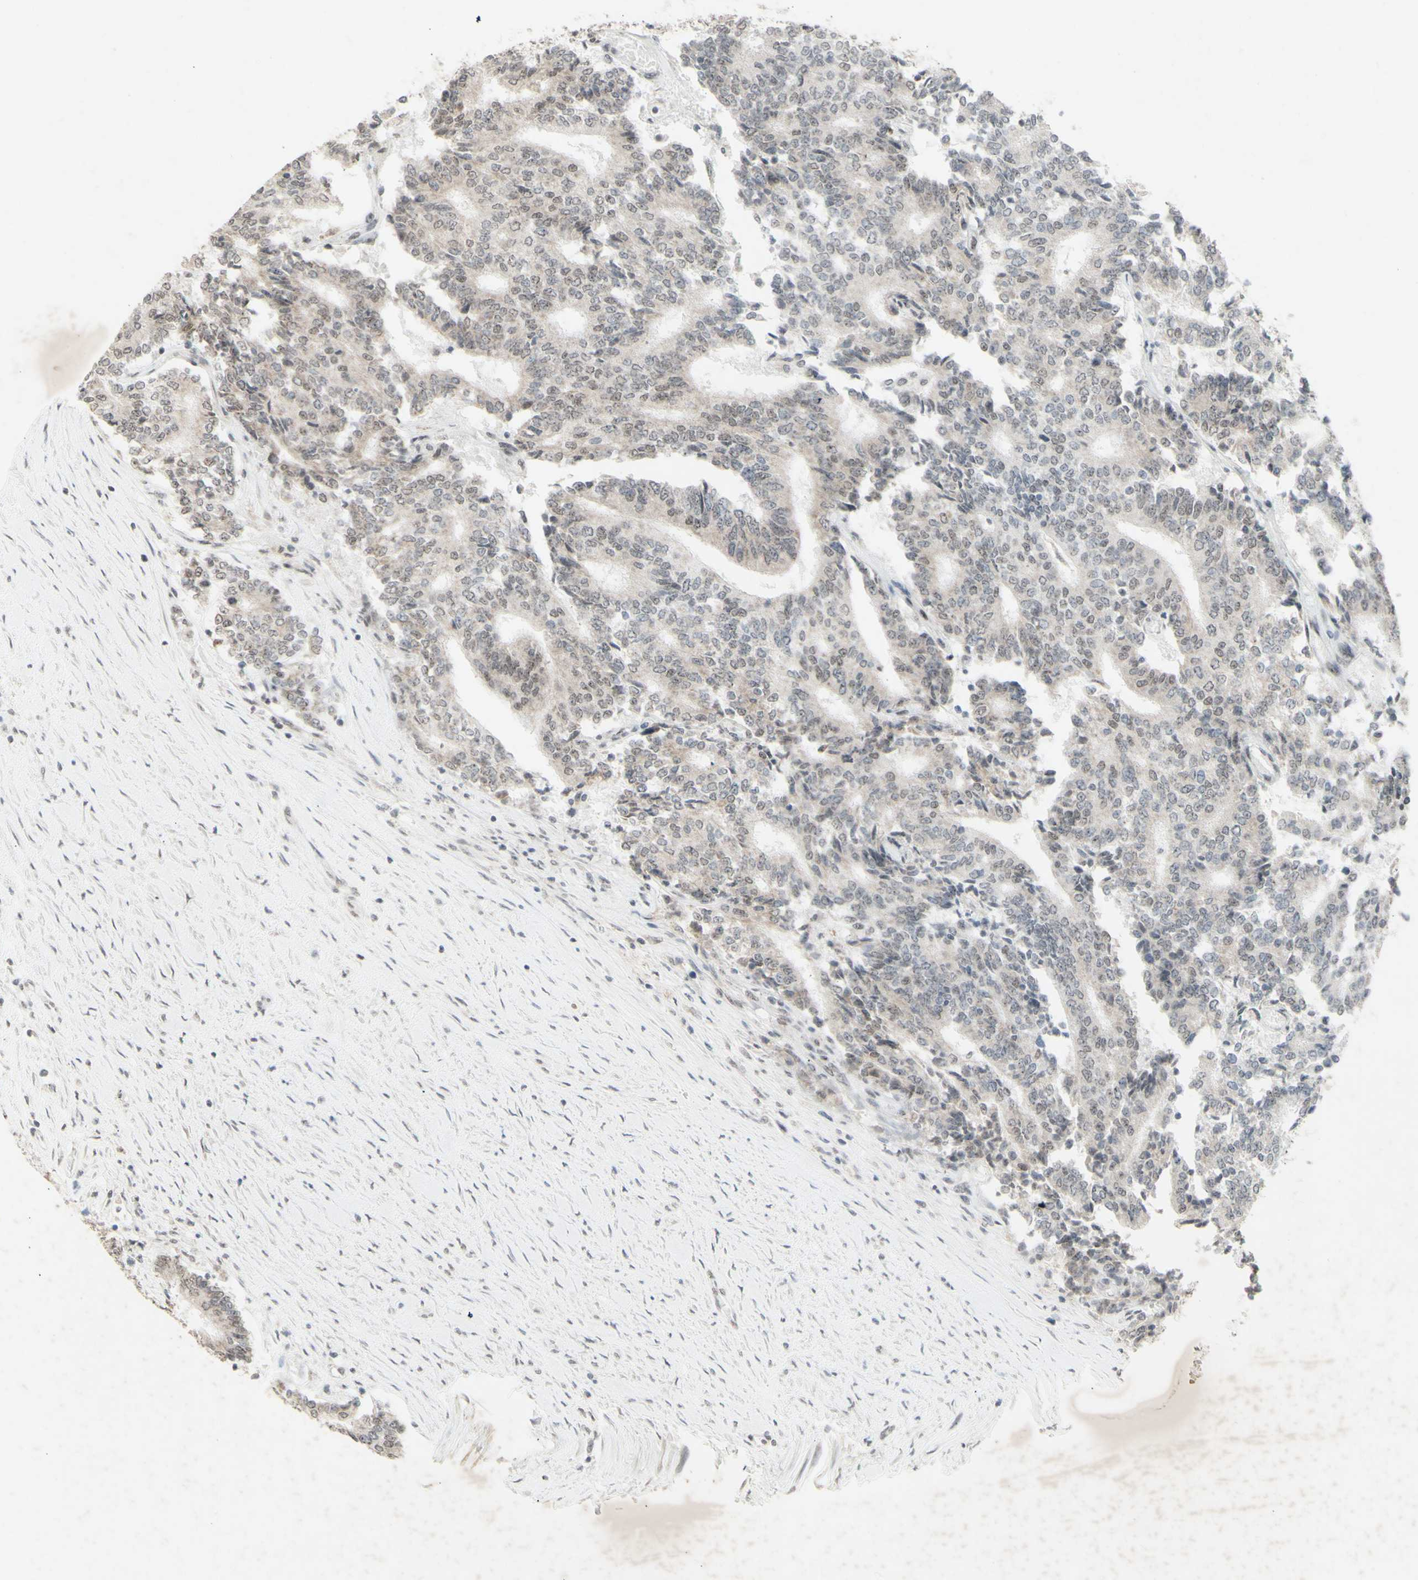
{"staining": {"intensity": "weak", "quantity": "25%-75%", "location": "cytoplasmic/membranous,nuclear"}, "tissue": "prostate cancer", "cell_type": "Tumor cells", "image_type": "cancer", "snomed": [{"axis": "morphology", "description": "Normal tissue, NOS"}, {"axis": "morphology", "description": "Adenocarcinoma, High grade"}, {"axis": "topography", "description": "Prostate"}, {"axis": "topography", "description": "Seminal veicle"}], "caption": "Protein staining displays weak cytoplasmic/membranous and nuclear positivity in about 25%-75% of tumor cells in high-grade adenocarcinoma (prostate). (DAB = brown stain, brightfield microscopy at high magnification).", "gene": "CENPB", "patient": {"sex": "male", "age": 55}}